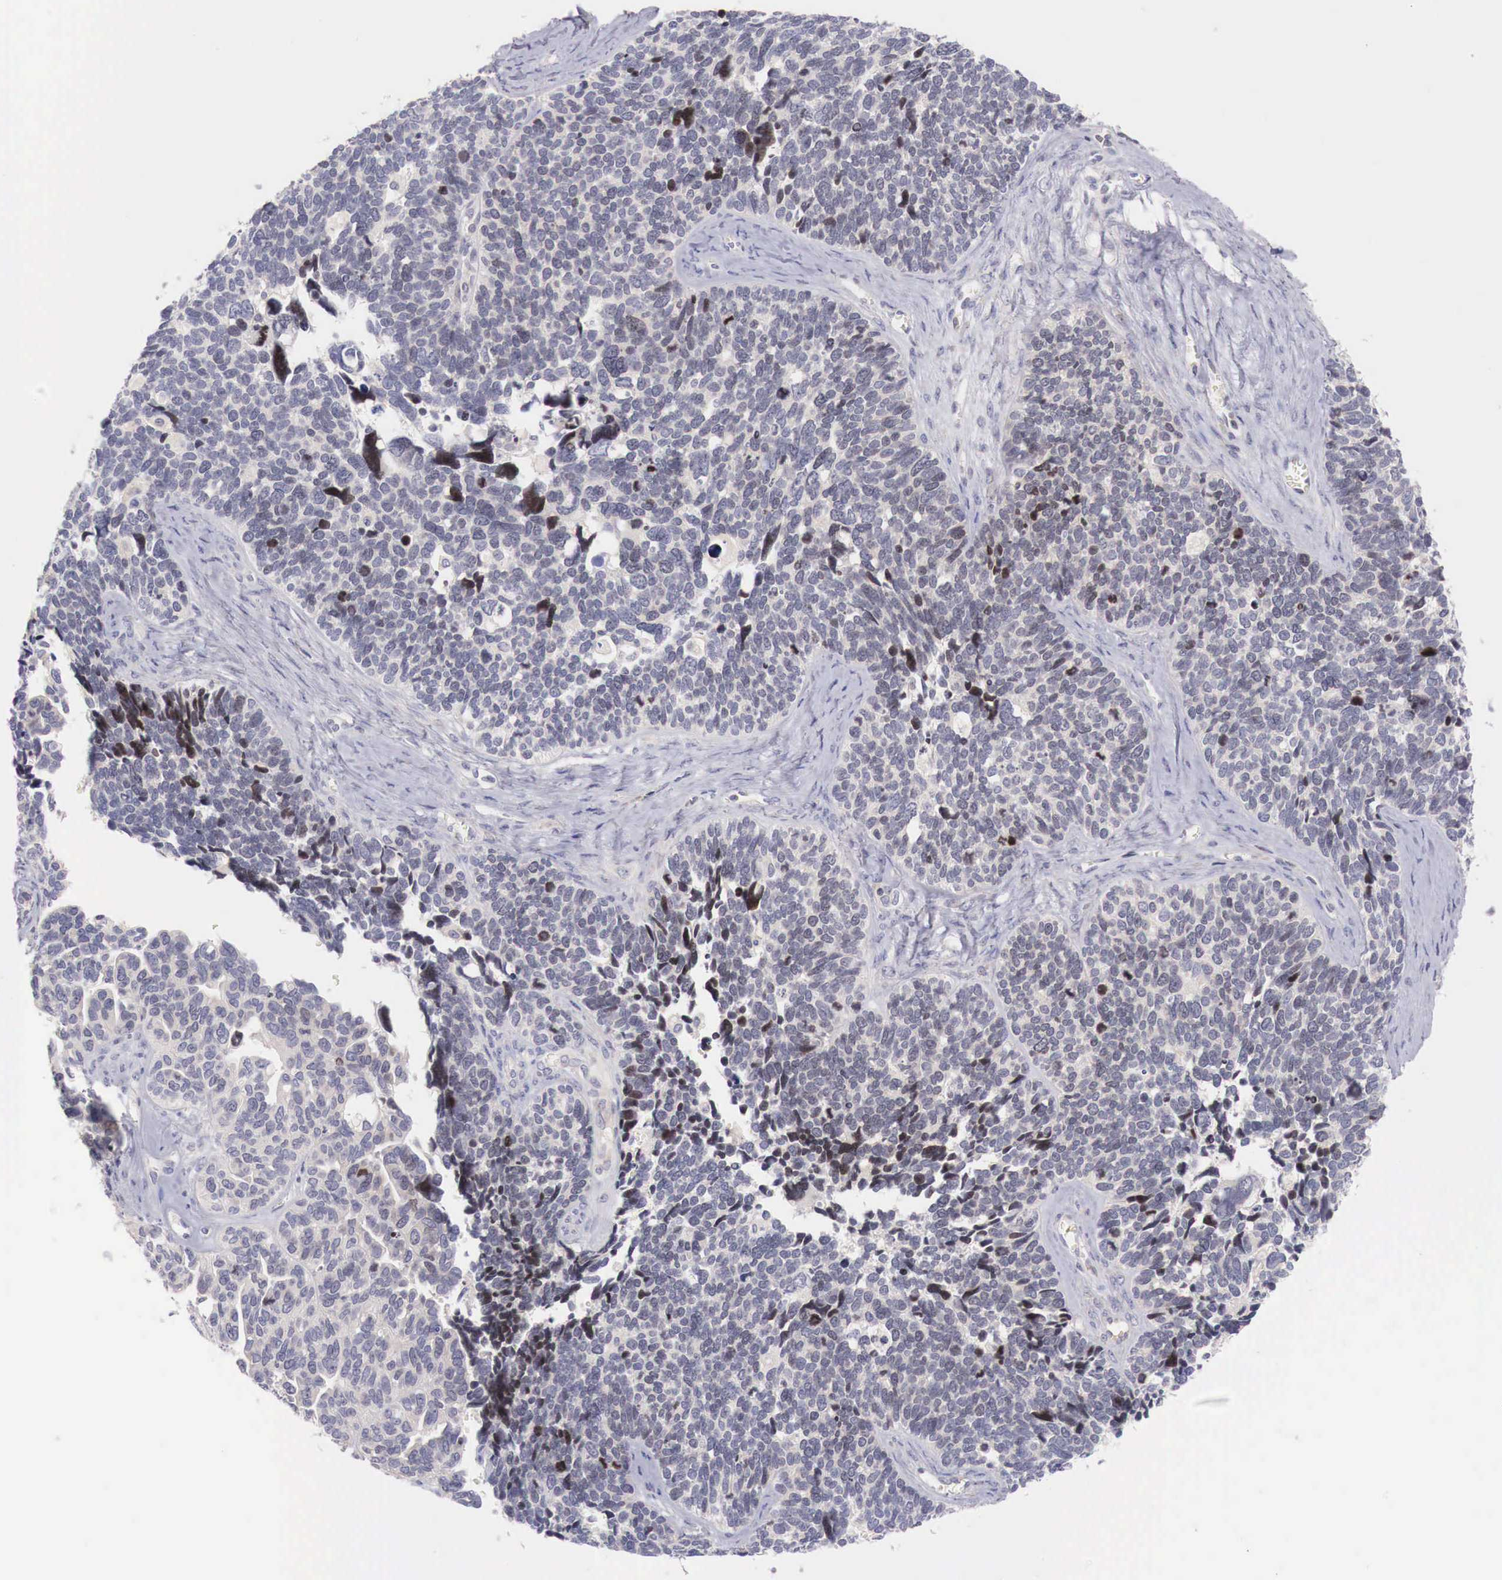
{"staining": {"intensity": "negative", "quantity": "none", "location": "none"}, "tissue": "ovarian cancer", "cell_type": "Tumor cells", "image_type": "cancer", "snomed": [{"axis": "morphology", "description": "Cystadenocarcinoma, serous, NOS"}, {"axis": "topography", "description": "Ovary"}], "caption": "Ovarian cancer stained for a protein using immunohistochemistry reveals no expression tumor cells.", "gene": "CLCN5", "patient": {"sex": "female", "age": 77}}